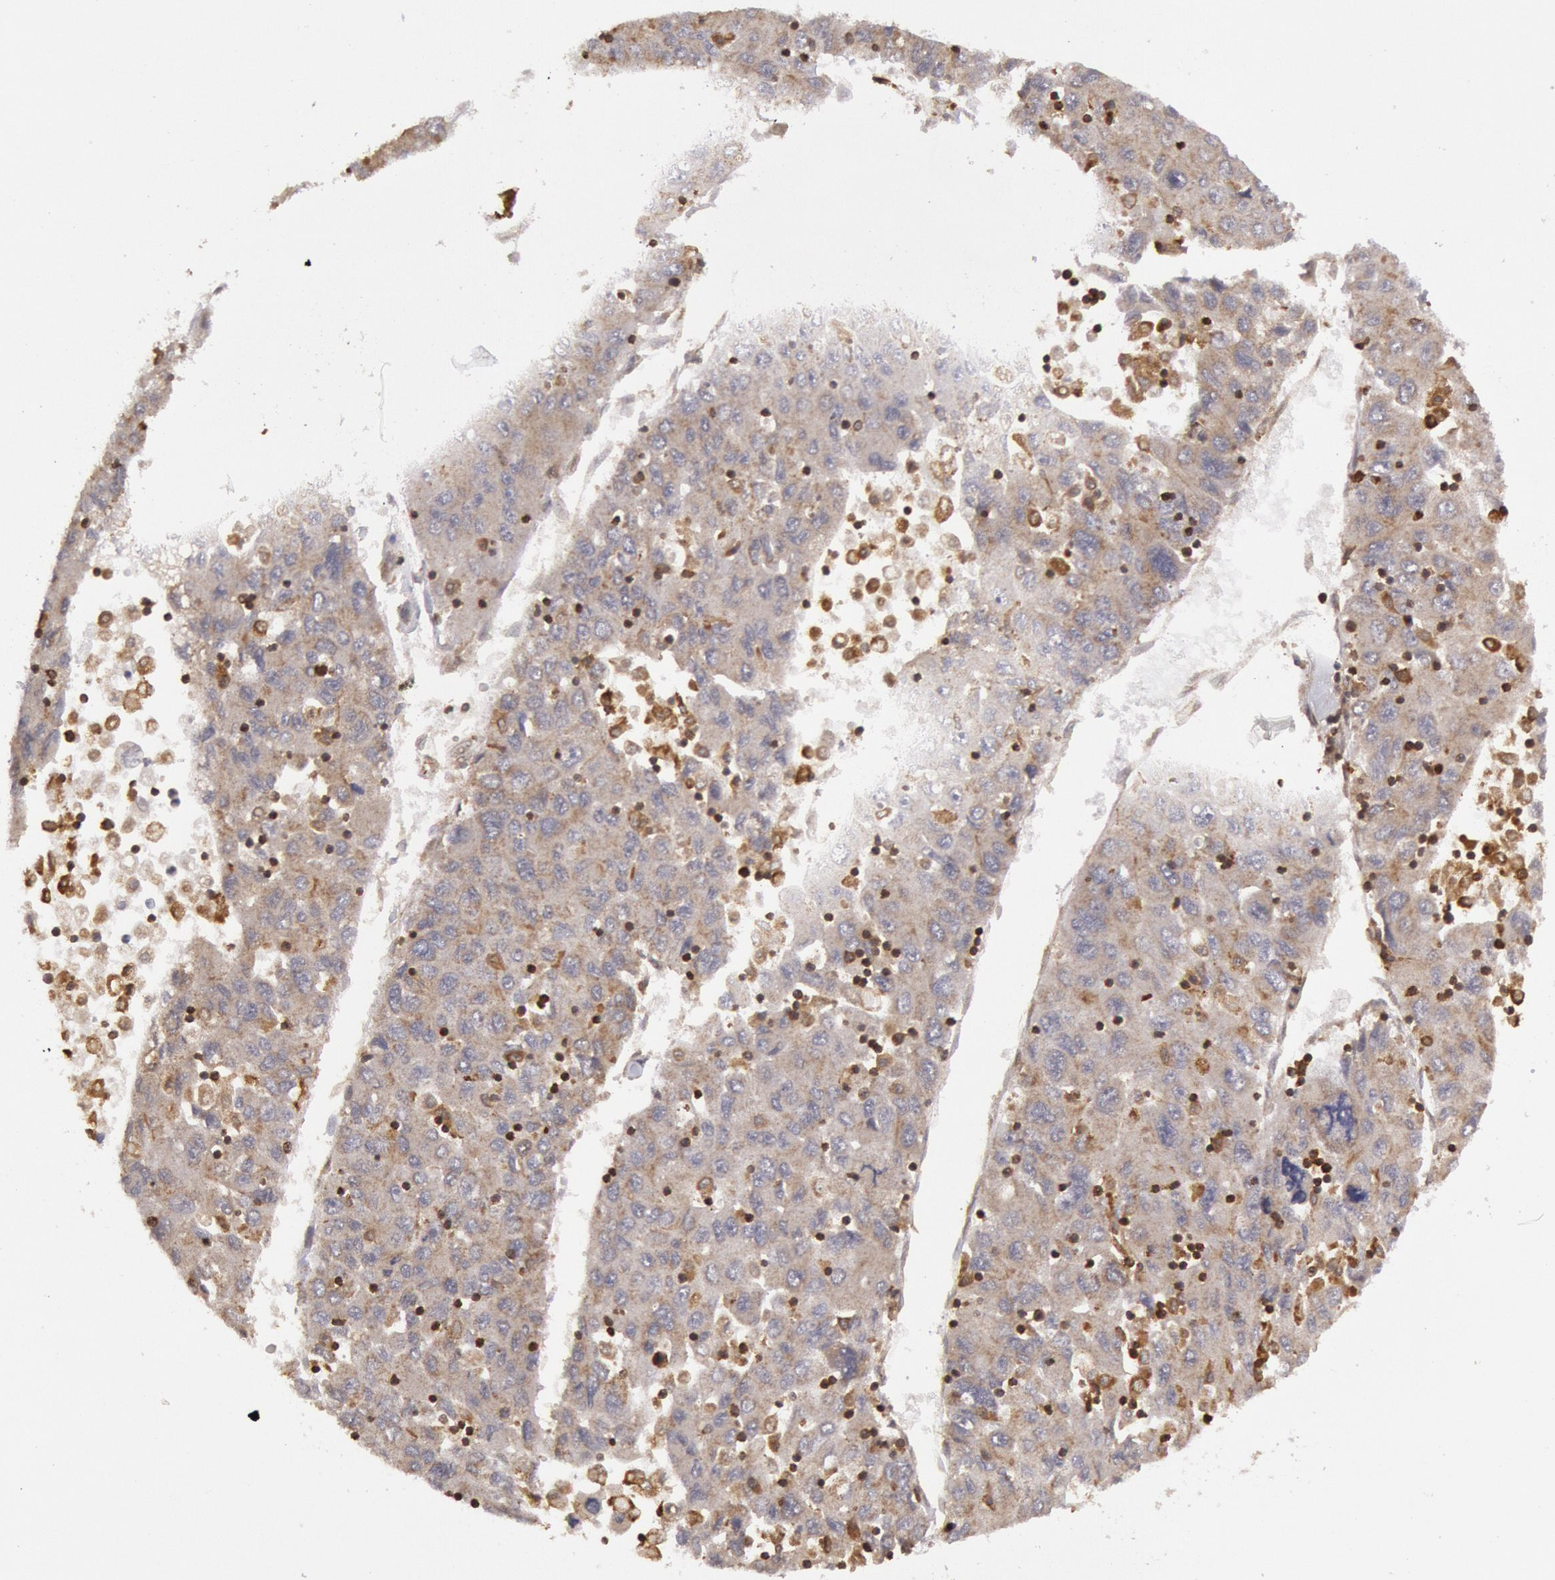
{"staining": {"intensity": "negative", "quantity": "none", "location": "none"}, "tissue": "liver cancer", "cell_type": "Tumor cells", "image_type": "cancer", "snomed": [{"axis": "morphology", "description": "Carcinoma, Hepatocellular, NOS"}, {"axis": "topography", "description": "Liver"}], "caption": "Immunohistochemical staining of liver hepatocellular carcinoma shows no significant staining in tumor cells.", "gene": "TAP2", "patient": {"sex": "male", "age": 49}}